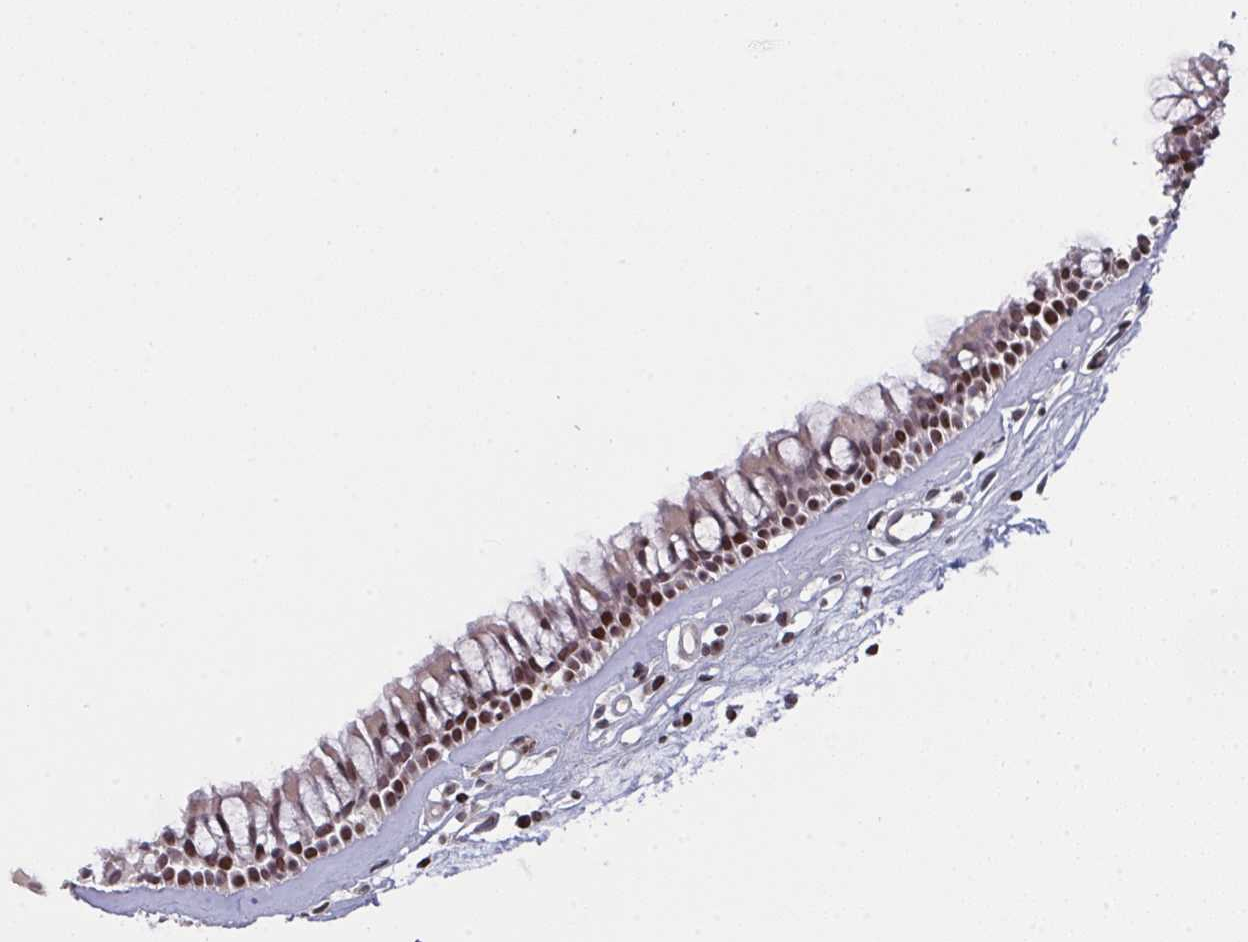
{"staining": {"intensity": "strong", "quantity": ">75%", "location": "nuclear"}, "tissue": "nasopharynx", "cell_type": "Respiratory epithelial cells", "image_type": "normal", "snomed": [{"axis": "morphology", "description": "Normal tissue, NOS"}, {"axis": "topography", "description": "Nasopharynx"}], "caption": "This histopathology image demonstrates unremarkable nasopharynx stained with immunohistochemistry (IHC) to label a protein in brown. The nuclear of respiratory epithelial cells show strong positivity for the protein. Nuclei are counter-stained blue.", "gene": "PCDHB8", "patient": {"sex": "female", "age": 39}}